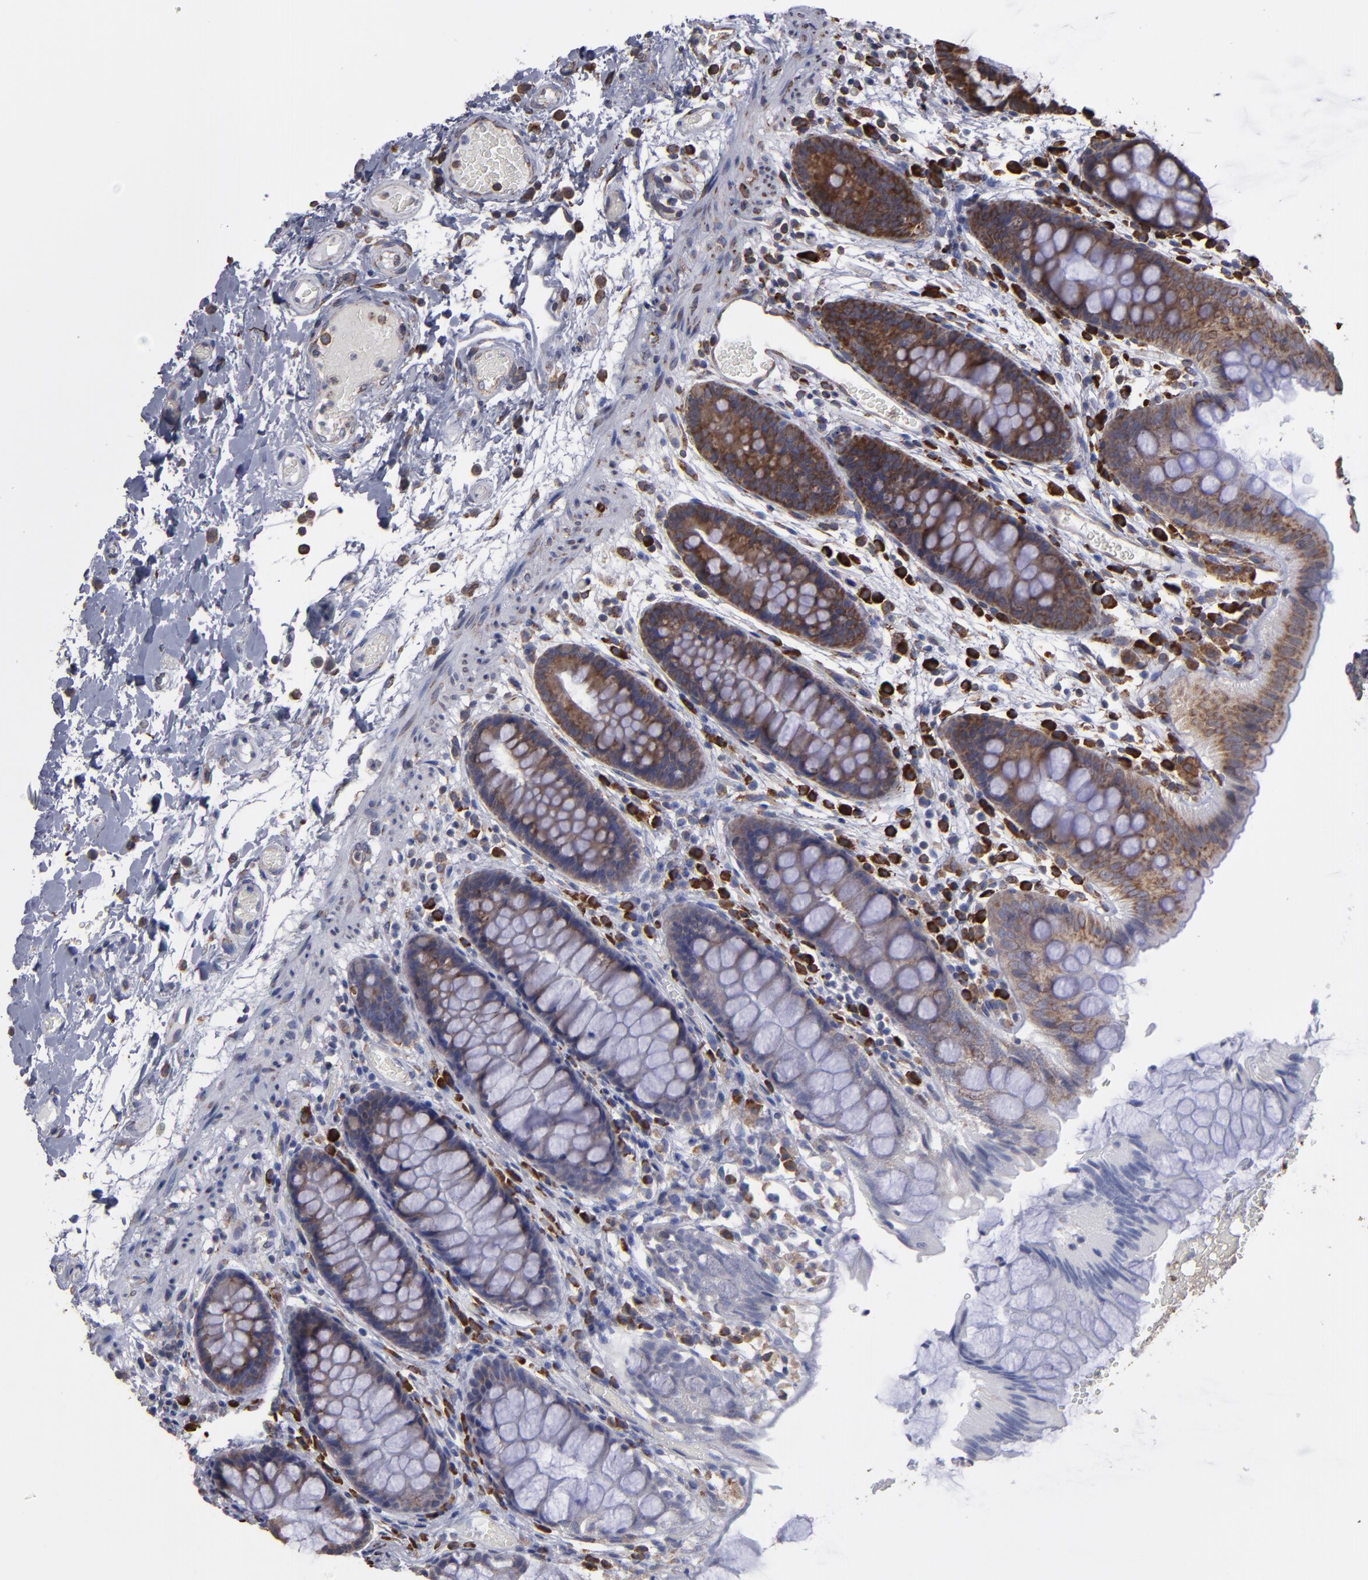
{"staining": {"intensity": "negative", "quantity": "none", "location": "none"}, "tissue": "colon", "cell_type": "Endothelial cells", "image_type": "normal", "snomed": [{"axis": "morphology", "description": "Normal tissue, NOS"}, {"axis": "topography", "description": "Smooth muscle"}, {"axis": "topography", "description": "Colon"}], "caption": "DAB immunohistochemical staining of benign human colon demonstrates no significant positivity in endothelial cells.", "gene": "SND1", "patient": {"sex": "male", "age": 67}}